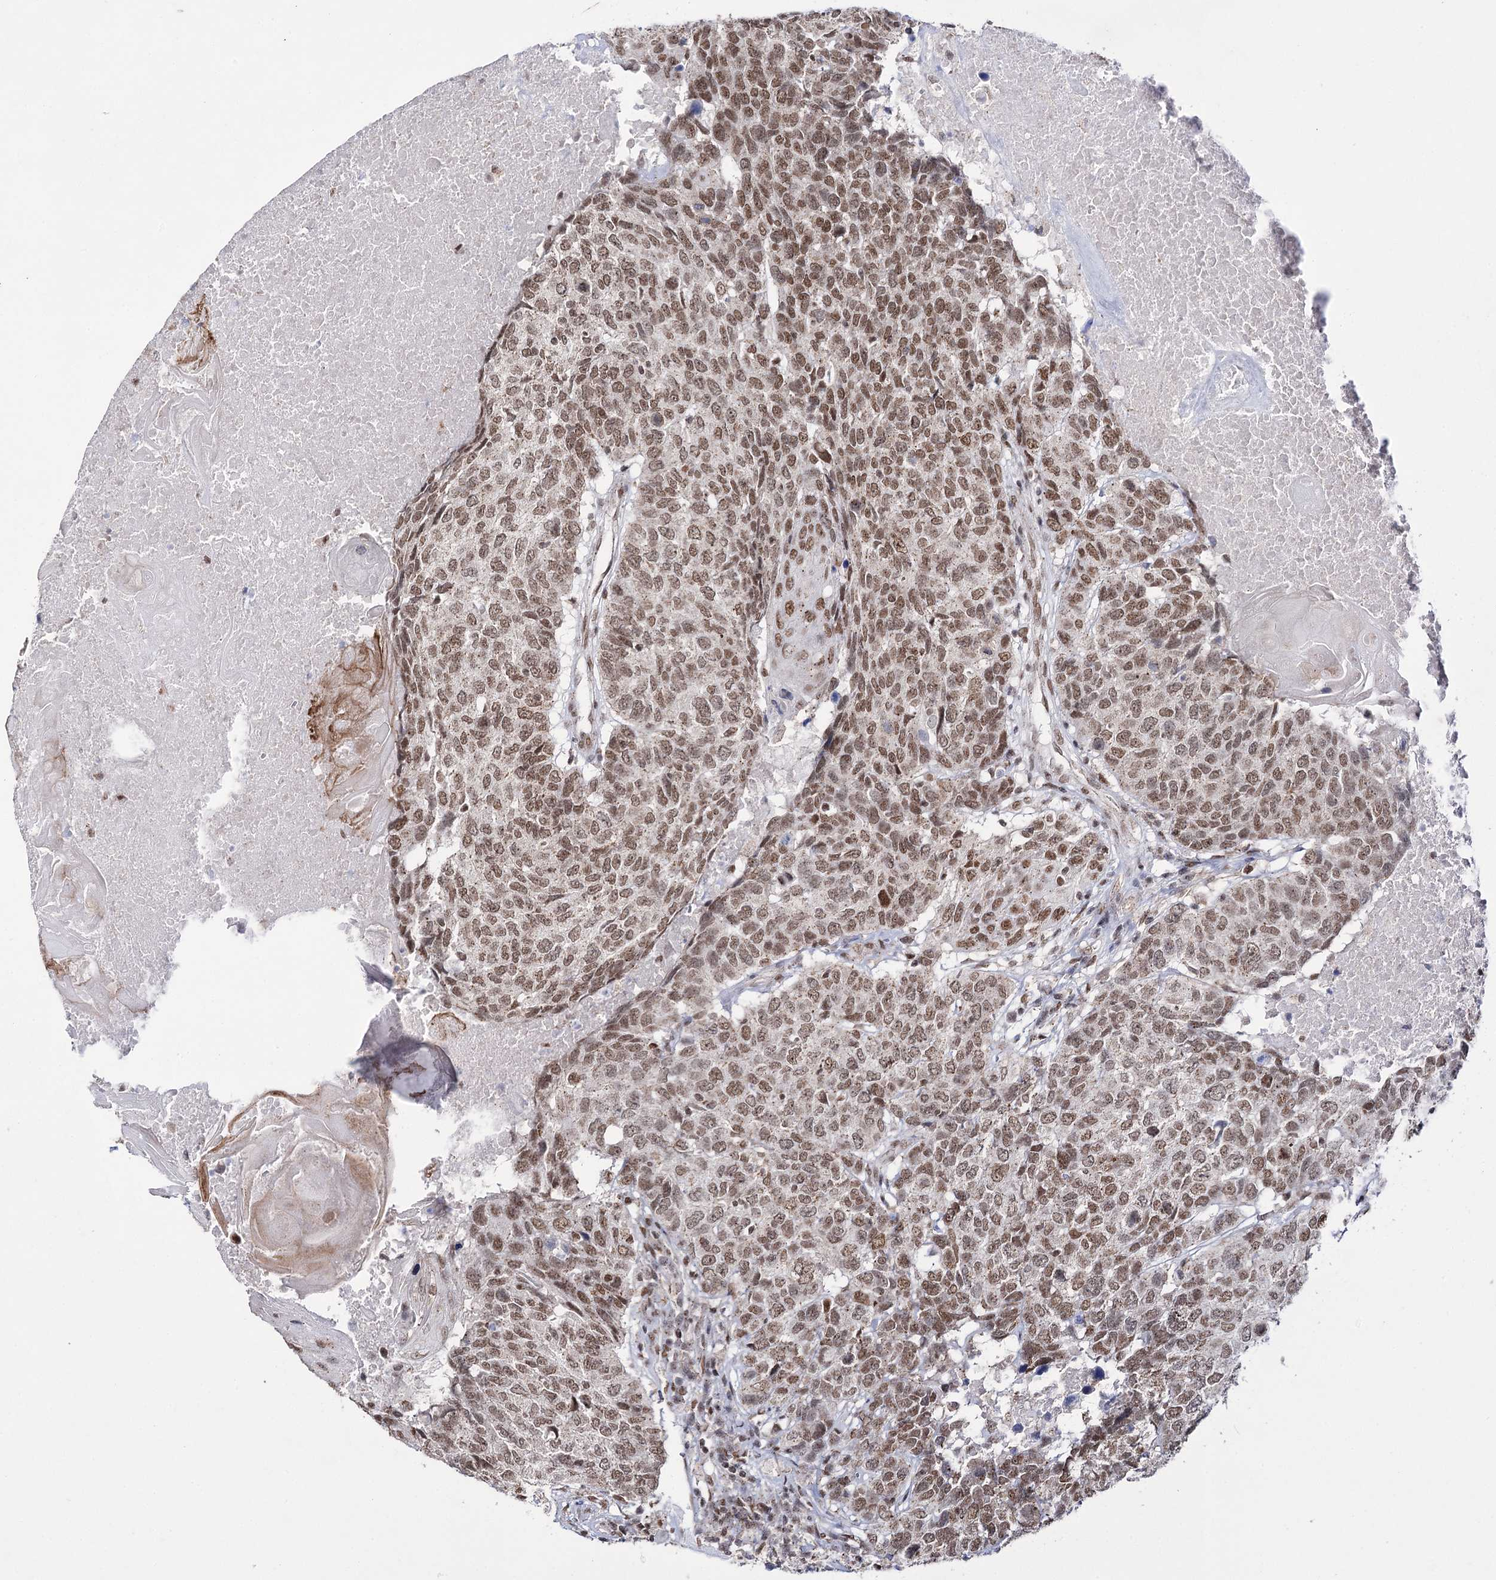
{"staining": {"intensity": "moderate", "quantity": ">75%", "location": "nuclear"}, "tissue": "head and neck cancer", "cell_type": "Tumor cells", "image_type": "cancer", "snomed": [{"axis": "morphology", "description": "Squamous cell carcinoma, NOS"}, {"axis": "topography", "description": "Head-Neck"}], "caption": "Protein positivity by IHC reveals moderate nuclear positivity in about >75% of tumor cells in squamous cell carcinoma (head and neck). (IHC, brightfield microscopy, high magnification).", "gene": "VGLL4", "patient": {"sex": "male", "age": 66}}